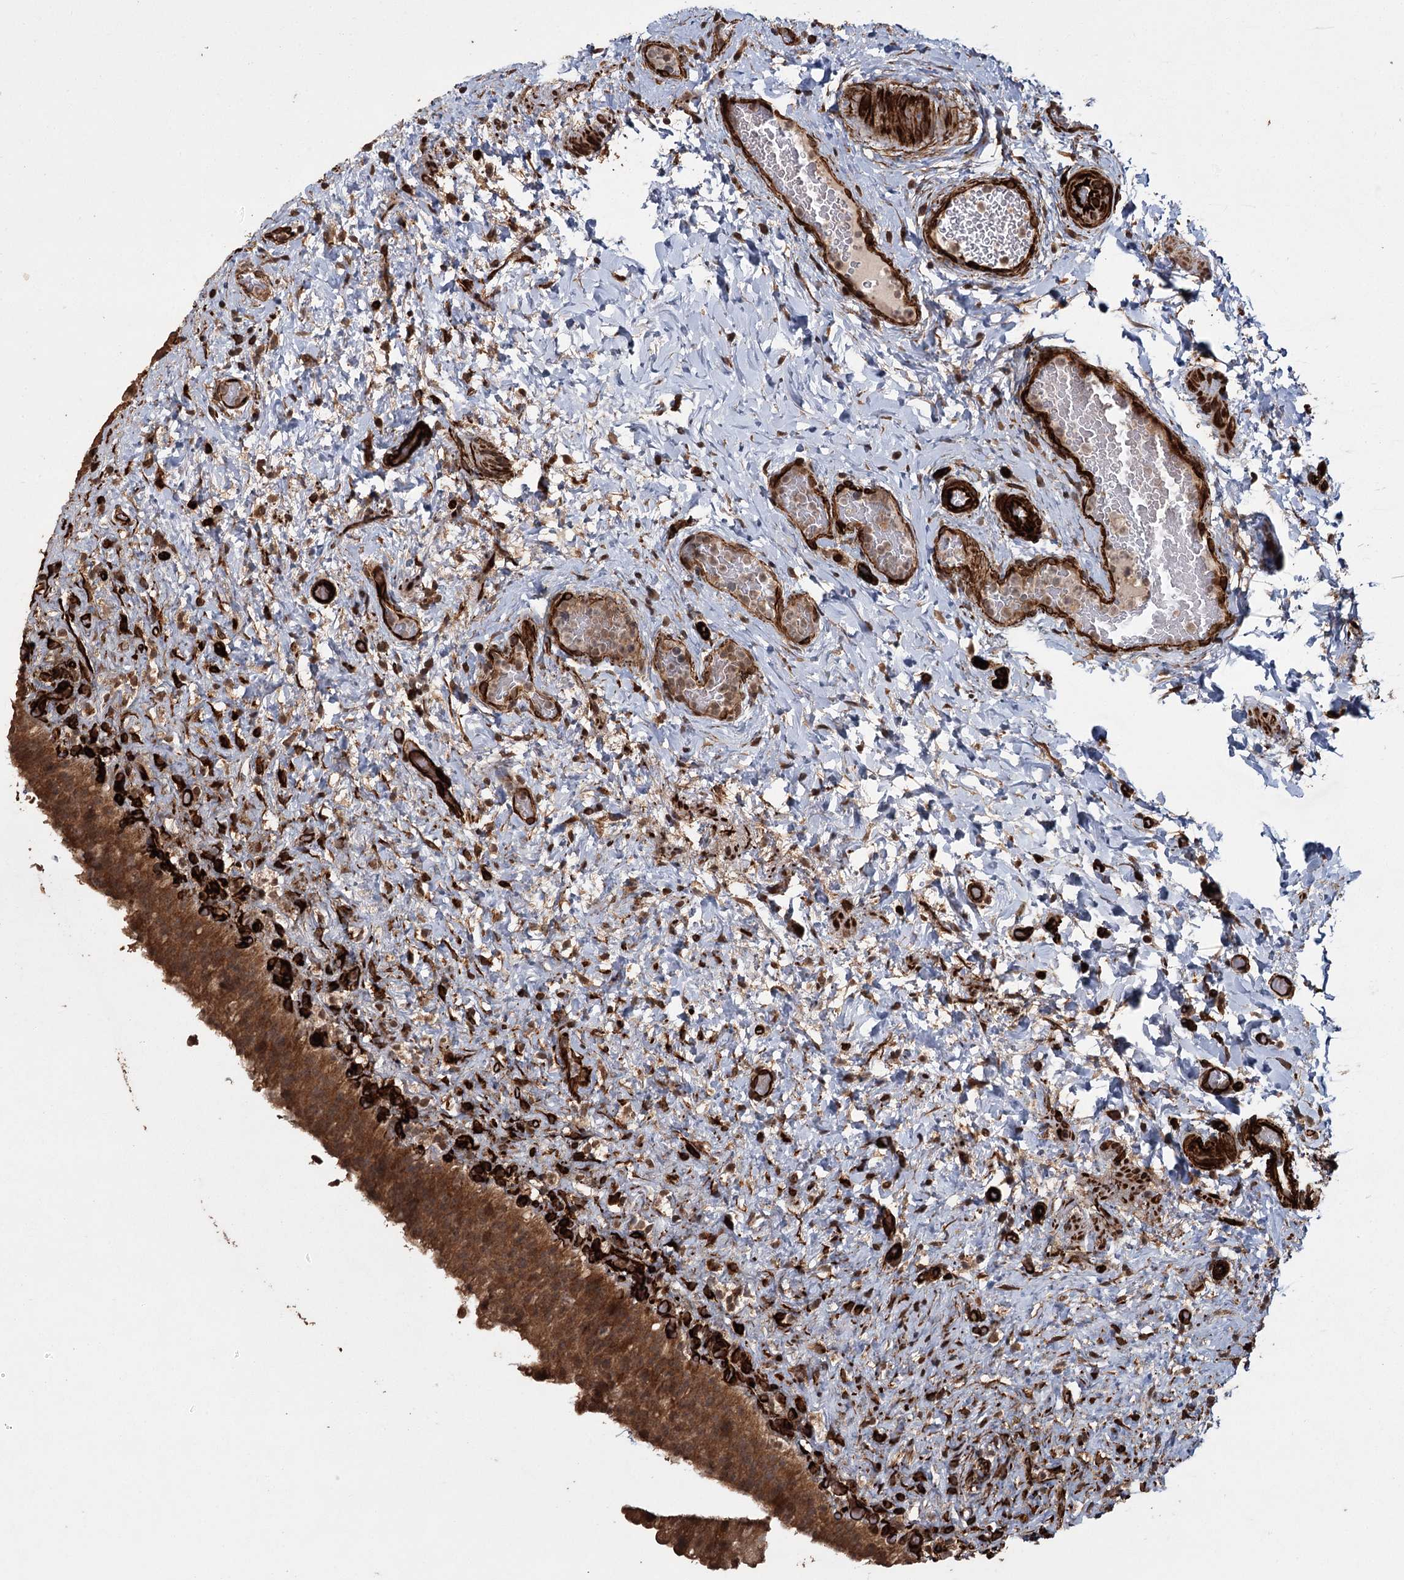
{"staining": {"intensity": "moderate", "quantity": ">75%", "location": "cytoplasmic/membranous,nuclear"}, "tissue": "urinary bladder", "cell_type": "Urothelial cells", "image_type": "normal", "snomed": [{"axis": "morphology", "description": "Normal tissue, NOS"}, {"axis": "topography", "description": "Urinary bladder"}], "caption": "The photomicrograph displays immunohistochemical staining of normal urinary bladder. There is moderate cytoplasmic/membranous,nuclear expression is appreciated in approximately >75% of urothelial cells. The protein is stained brown, and the nuclei are stained in blue (DAB (3,3'-diaminobenzidine) IHC with brightfield microscopy, high magnification).", "gene": "RPAP3", "patient": {"sex": "female", "age": 27}}